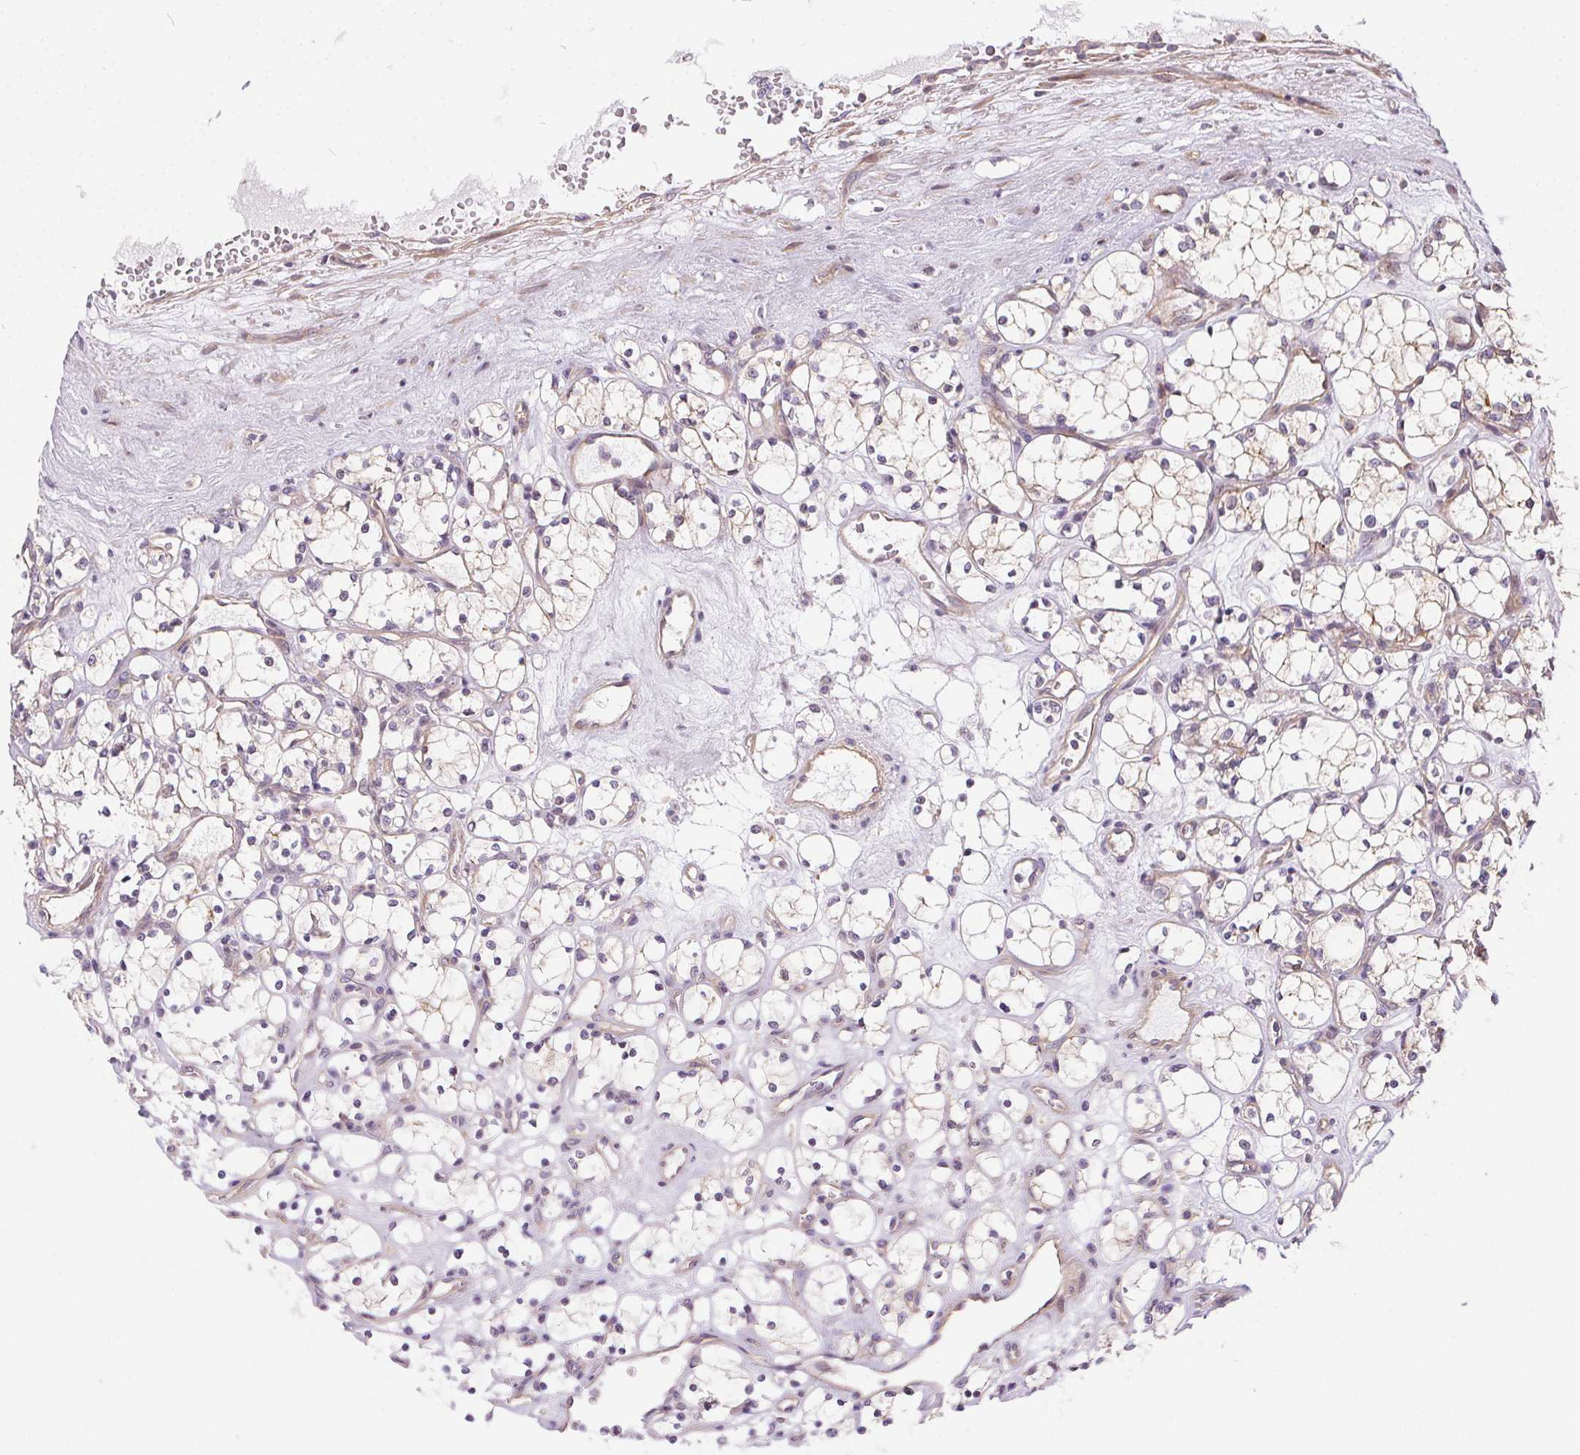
{"staining": {"intensity": "weak", "quantity": "<25%", "location": "cytoplasmic/membranous"}, "tissue": "renal cancer", "cell_type": "Tumor cells", "image_type": "cancer", "snomed": [{"axis": "morphology", "description": "Adenocarcinoma, NOS"}, {"axis": "topography", "description": "Kidney"}], "caption": "The histopathology image reveals no staining of tumor cells in renal cancer.", "gene": "UNC13B", "patient": {"sex": "female", "age": 69}}